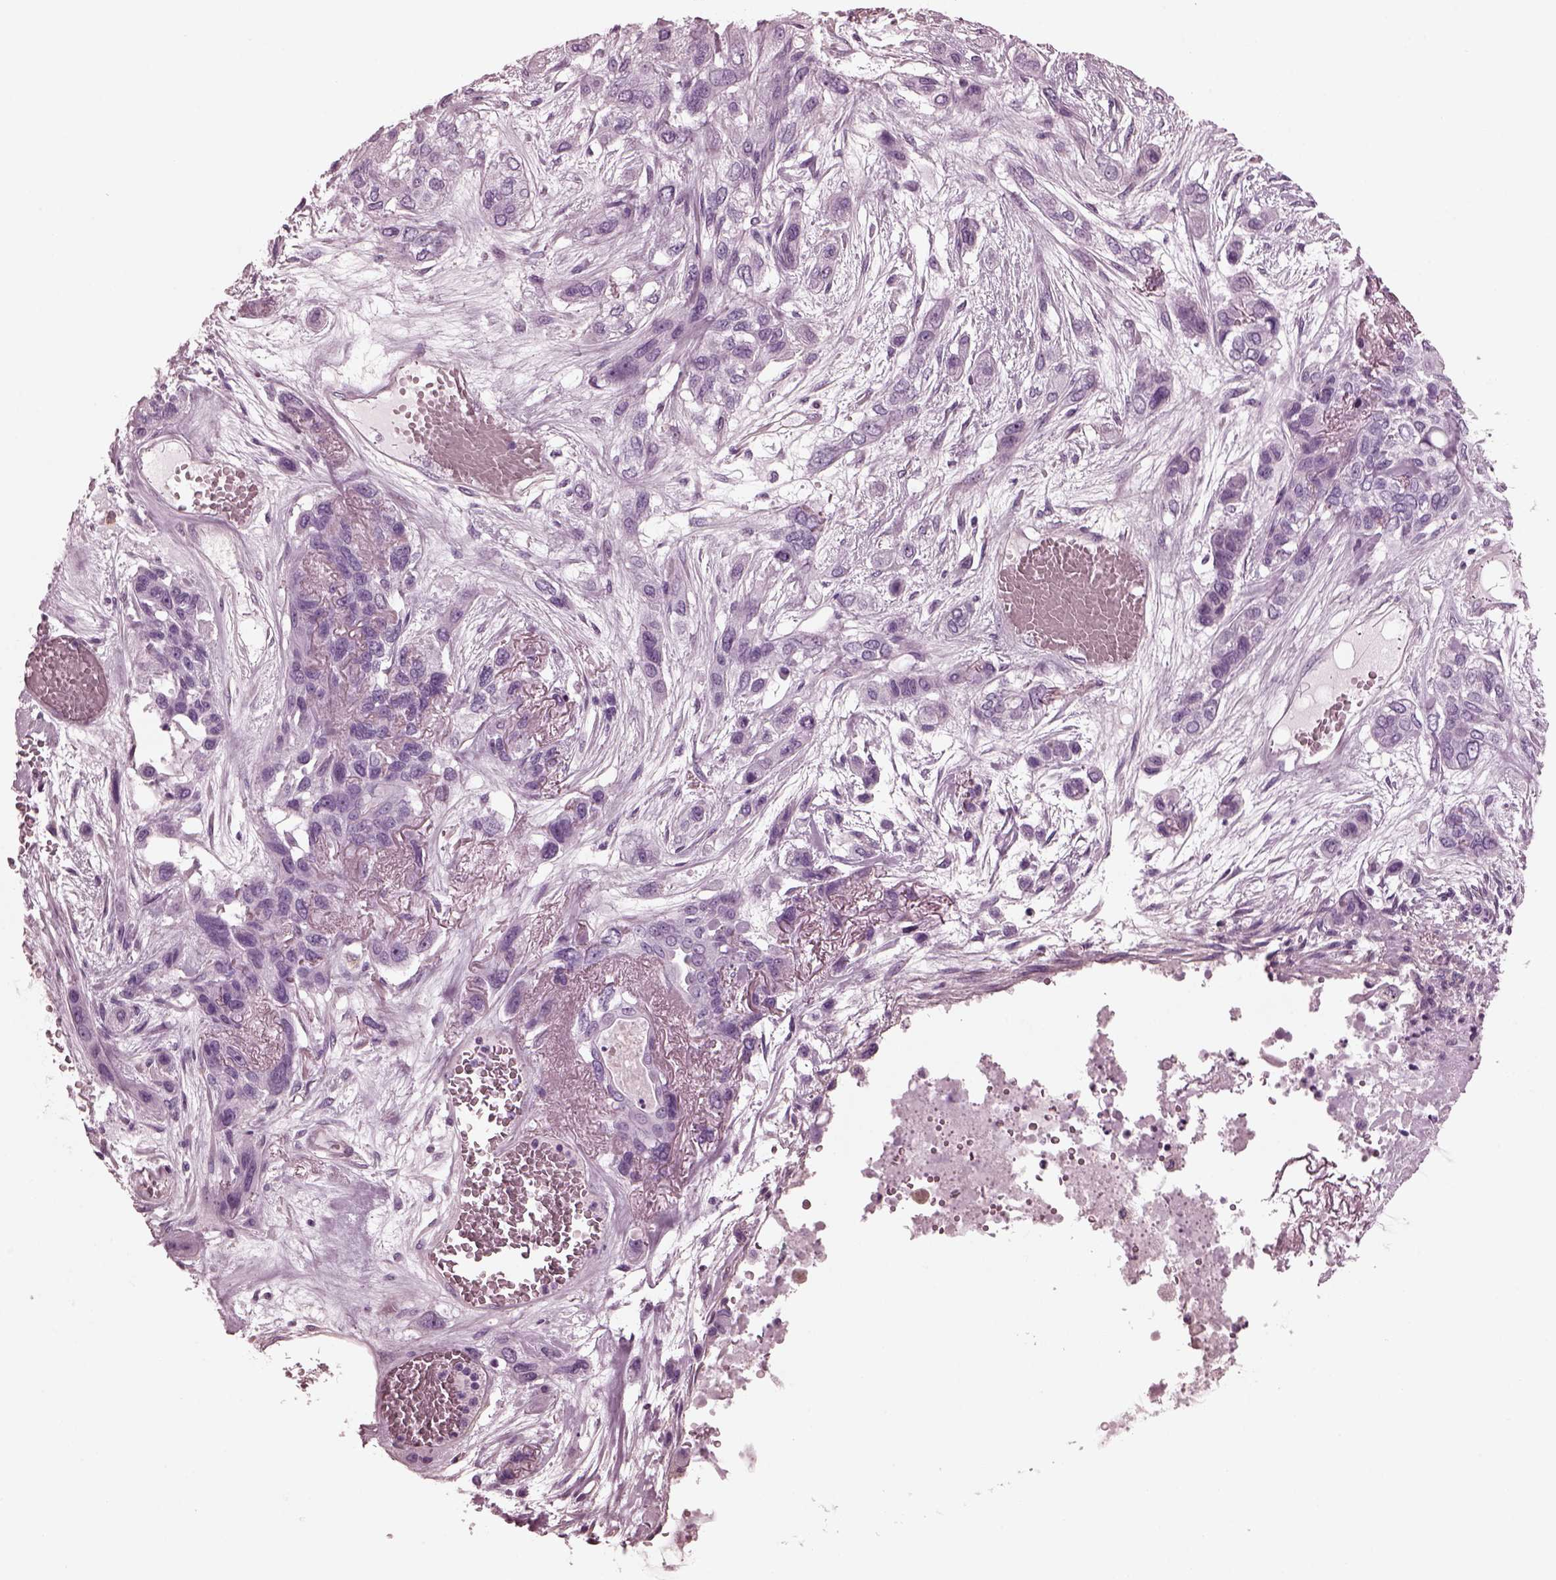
{"staining": {"intensity": "negative", "quantity": "none", "location": "none"}, "tissue": "lung cancer", "cell_type": "Tumor cells", "image_type": "cancer", "snomed": [{"axis": "morphology", "description": "Squamous cell carcinoma, NOS"}, {"axis": "topography", "description": "Lung"}], "caption": "A histopathology image of human lung cancer is negative for staining in tumor cells.", "gene": "CGA", "patient": {"sex": "female", "age": 70}}